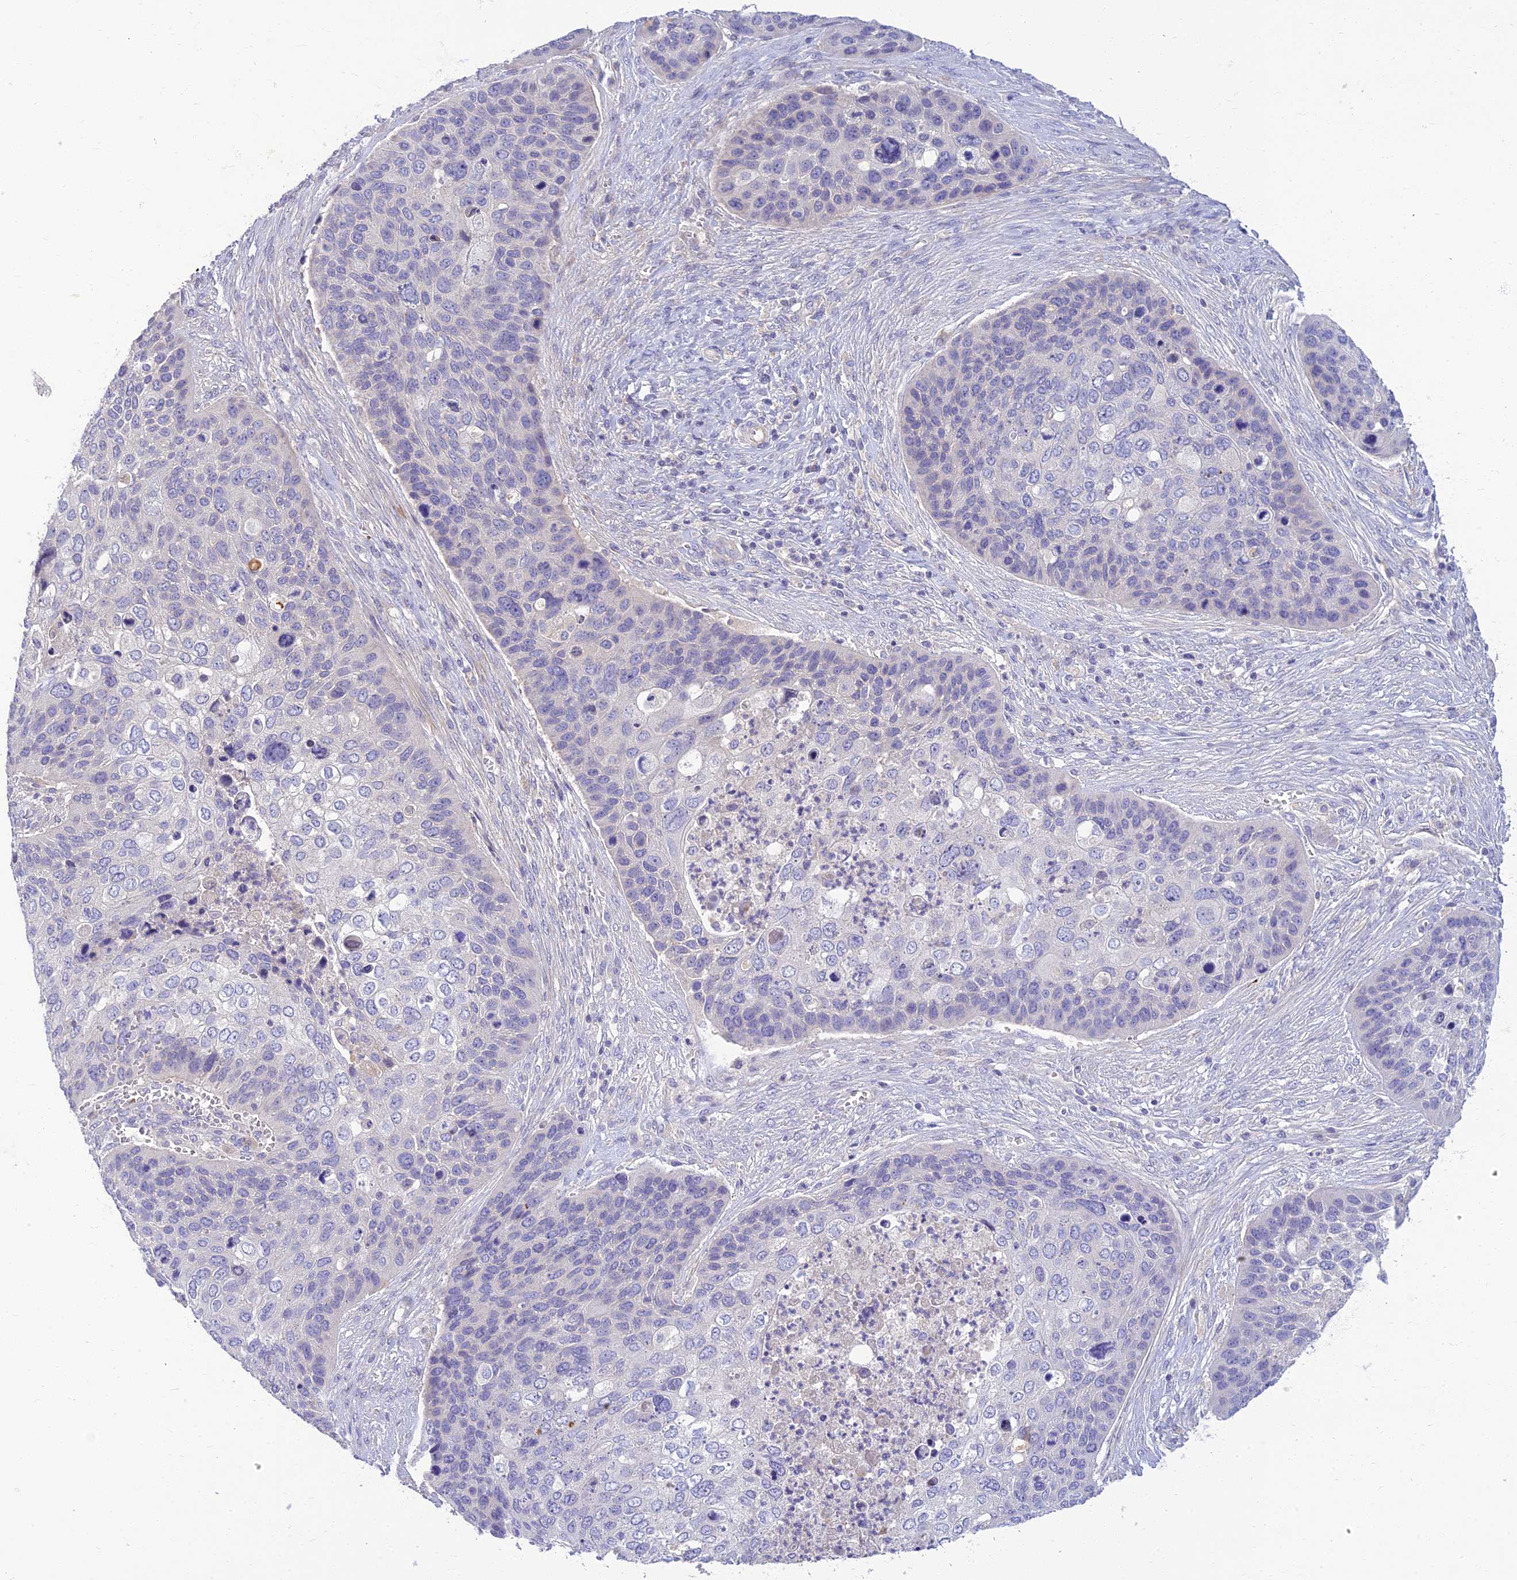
{"staining": {"intensity": "negative", "quantity": "none", "location": "none"}, "tissue": "skin cancer", "cell_type": "Tumor cells", "image_type": "cancer", "snomed": [{"axis": "morphology", "description": "Basal cell carcinoma"}, {"axis": "topography", "description": "Skin"}], "caption": "IHC of skin cancer shows no staining in tumor cells.", "gene": "CLIP4", "patient": {"sex": "female", "age": 74}}